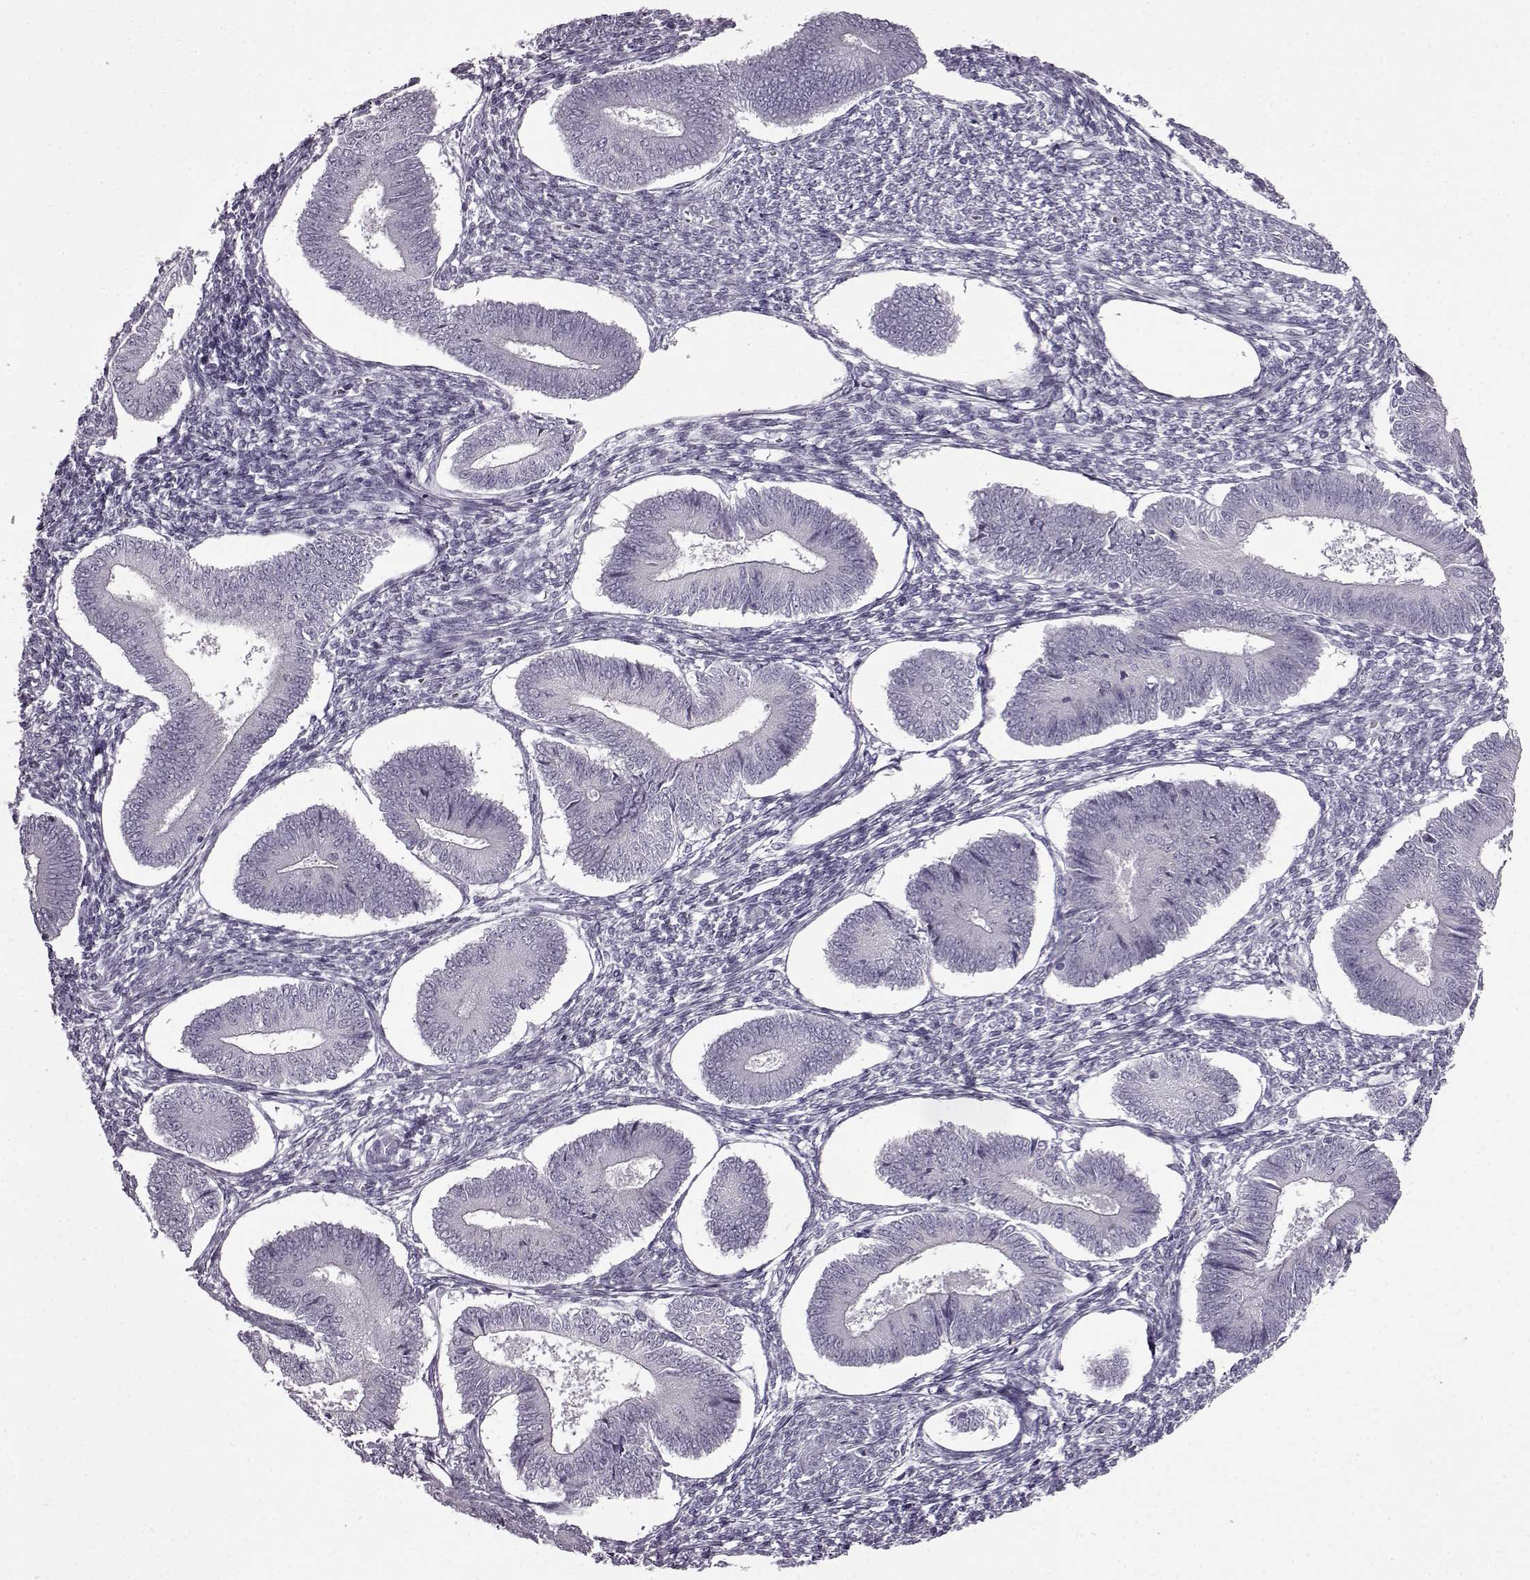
{"staining": {"intensity": "negative", "quantity": "none", "location": "none"}, "tissue": "endometrium", "cell_type": "Cells in endometrial stroma", "image_type": "normal", "snomed": [{"axis": "morphology", "description": "Normal tissue, NOS"}, {"axis": "topography", "description": "Endometrium"}], "caption": "This is an immunohistochemistry (IHC) image of unremarkable human endometrium. There is no positivity in cells in endometrial stroma.", "gene": "SLC28A2", "patient": {"sex": "female", "age": 42}}